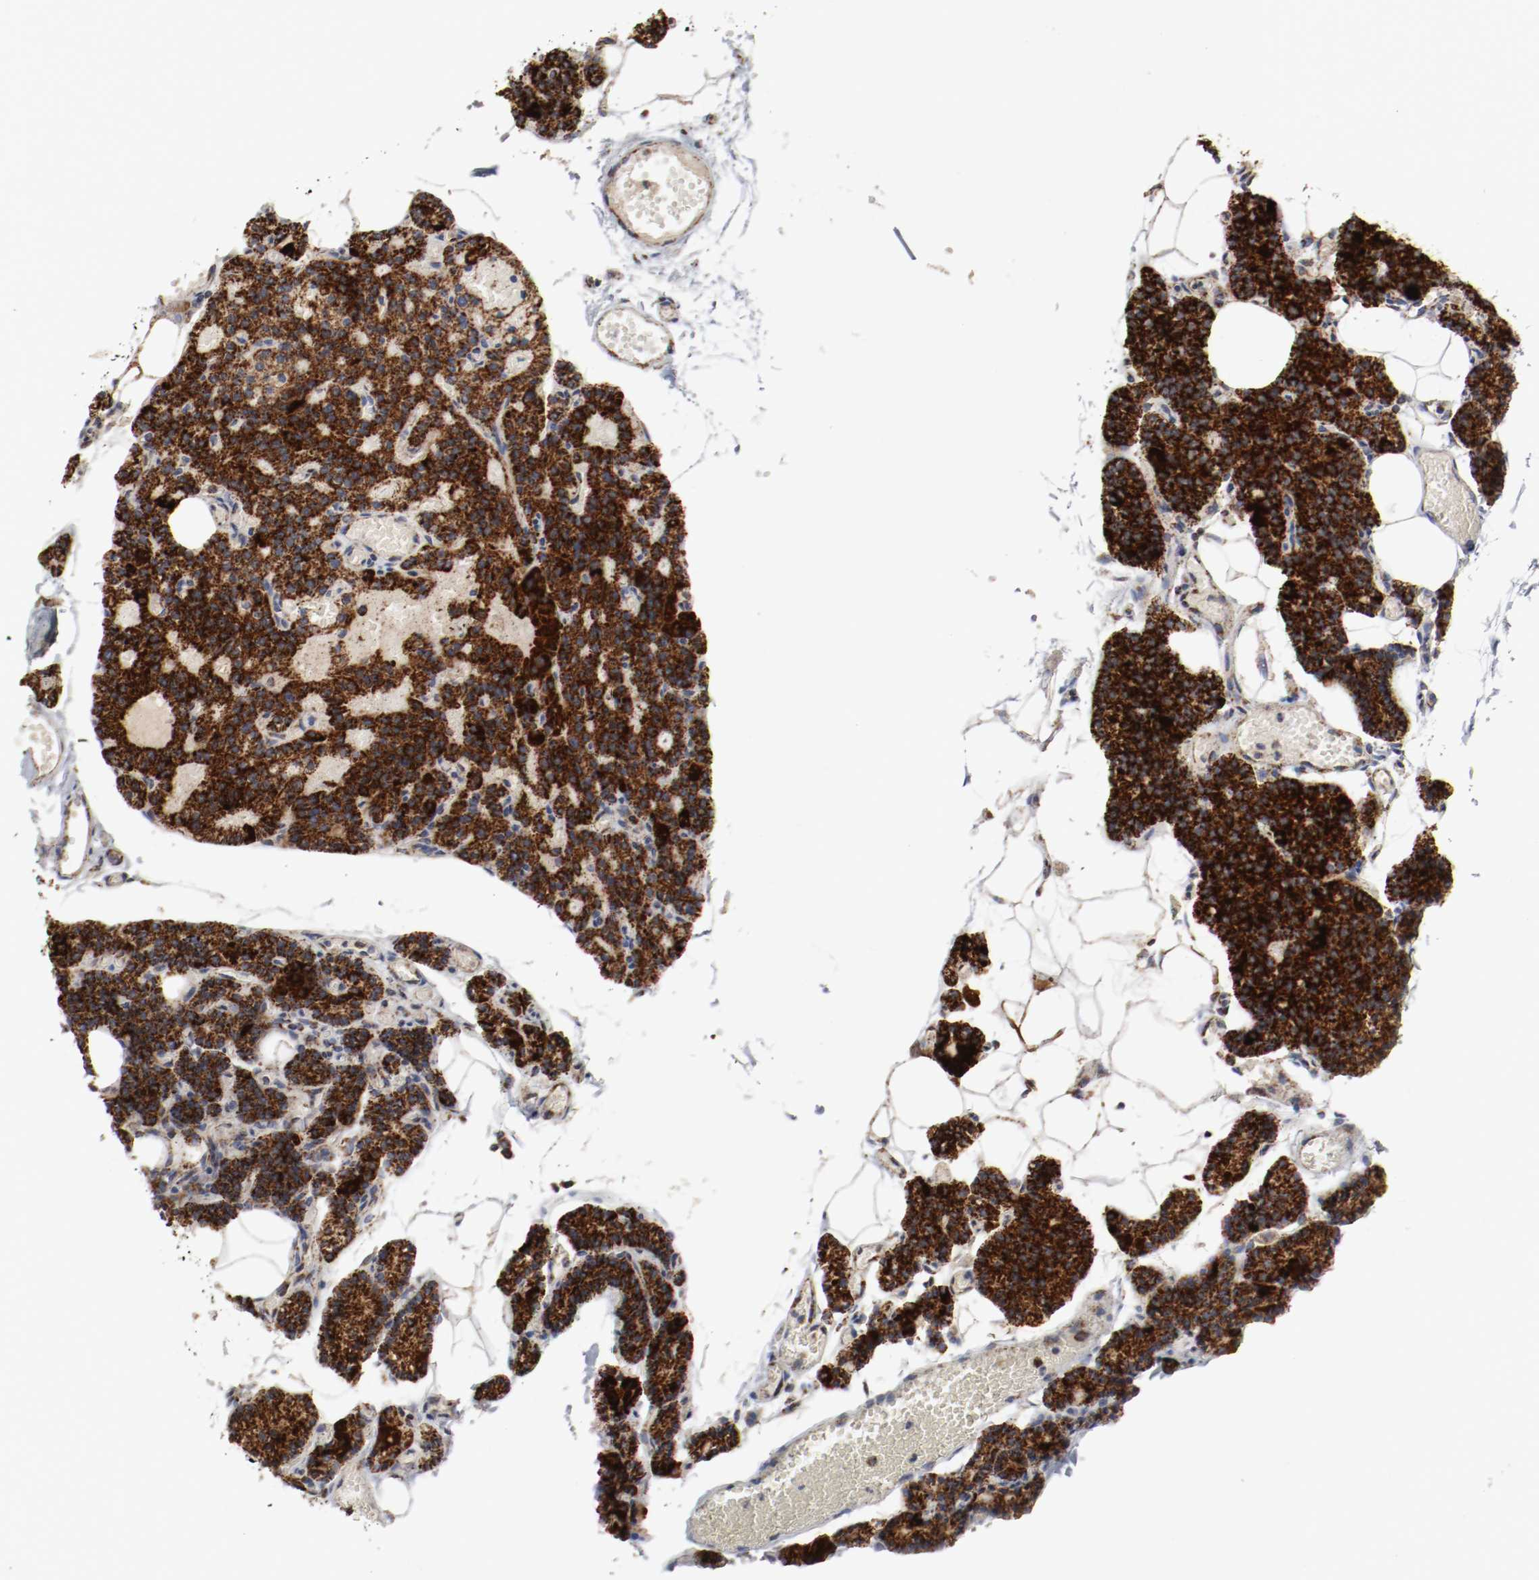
{"staining": {"intensity": "strong", "quantity": ">75%", "location": "cytoplasmic/membranous"}, "tissue": "parathyroid gland", "cell_type": "Glandular cells", "image_type": "normal", "snomed": [{"axis": "morphology", "description": "Normal tissue, NOS"}, {"axis": "topography", "description": "Parathyroid gland"}], "caption": "Human parathyroid gland stained with a brown dye displays strong cytoplasmic/membranous positive positivity in about >75% of glandular cells.", "gene": "AFG3L2", "patient": {"sex": "female", "age": 60}}